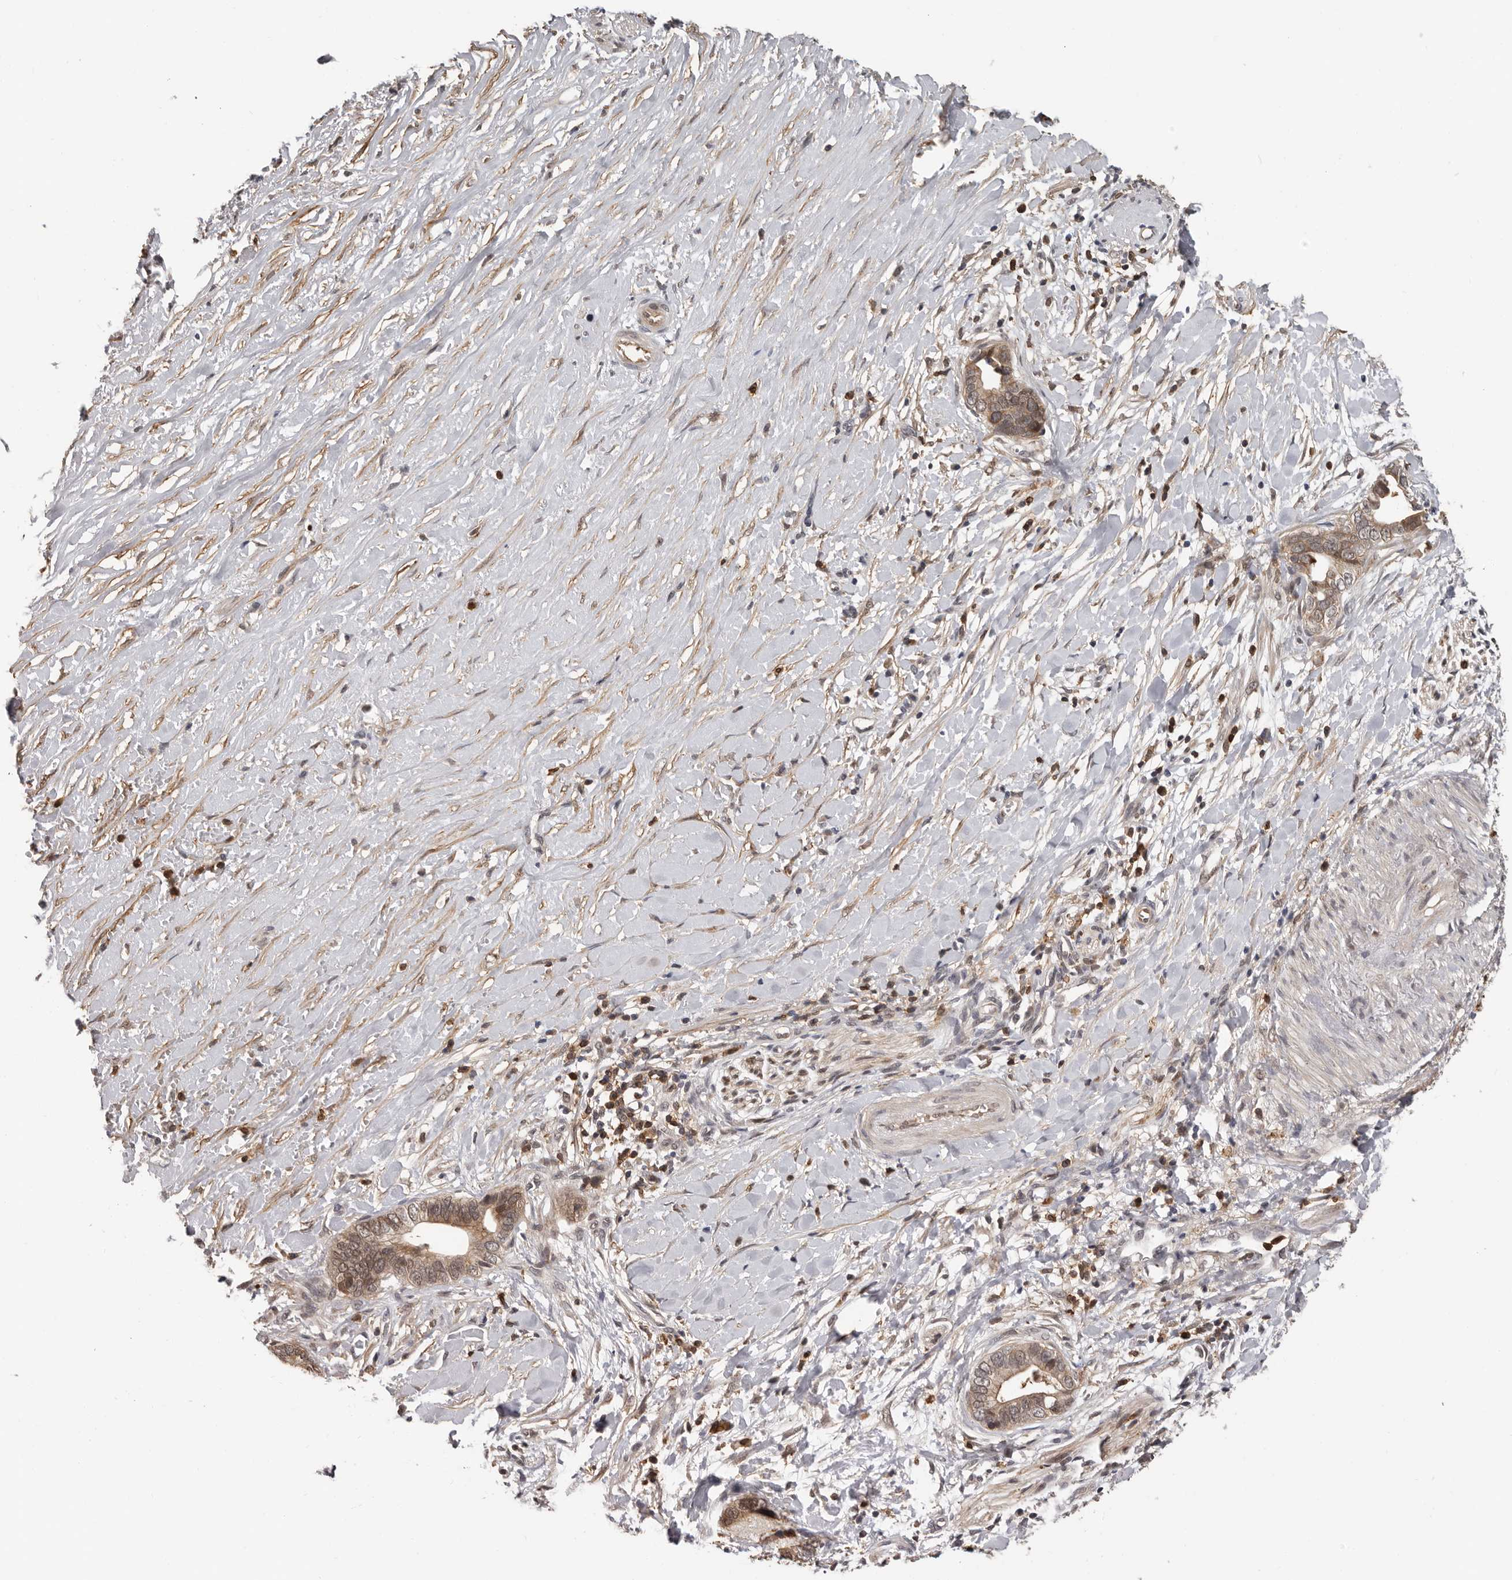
{"staining": {"intensity": "weak", "quantity": ">75%", "location": "cytoplasmic/membranous"}, "tissue": "liver cancer", "cell_type": "Tumor cells", "image_type": "cancer", "snomed": [{"axis": "morphology", "description": "Cholangiocarcinoma"}, {"axis": "topography", "description": "Liver"}], "caption": "Protein expression analysis of liver cholangiocarcinoma demonstrates weak cytoplasmic/membranous staining in approximately >75% of tumor cells.", "gene": "PRR12", "patient": {"sex": "female", "age": 79}}